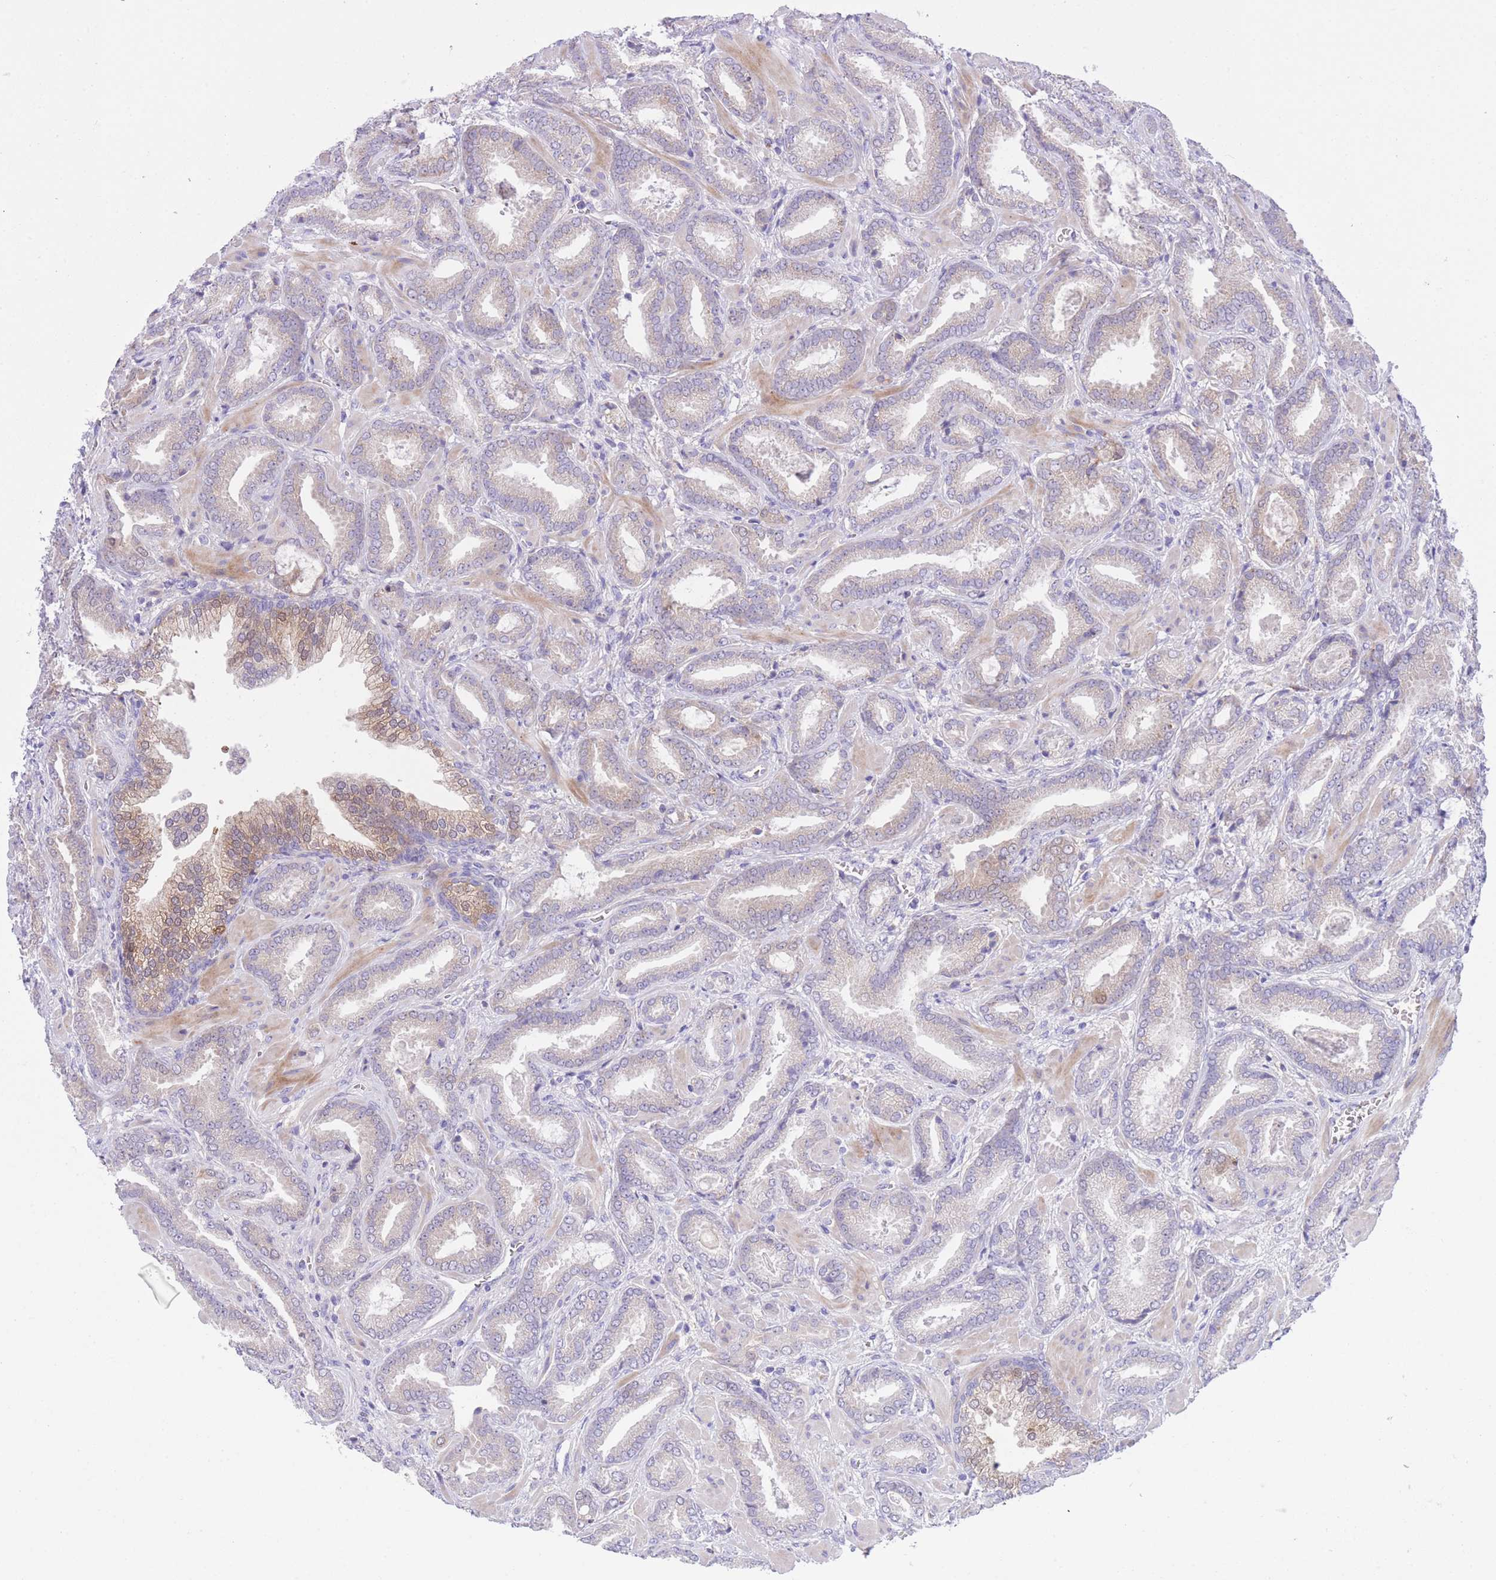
{"staining": {"intensity": "moderate", "quantity": "25%-75%", "location": "cytoplasmic/membranous"}, "tissue": "prostate cancer", "cell_type": "Tumor cells", "image_type": "cancer", "snomed": [{"axis": "morphology", "description": "Adenocarcinoma, Low grade"}, {"axis": "topography", "description": "Prostate"}], "caption": "Human prostate cancer (adenocarcinoma (low-grade)) stained with a brown dye displays moderate cytoplasmic/membranous positive expression in approximately 25%-75% of tumor cells.", "gene": "QTRT1", "patient": {"sex": "male", "age": 62}}